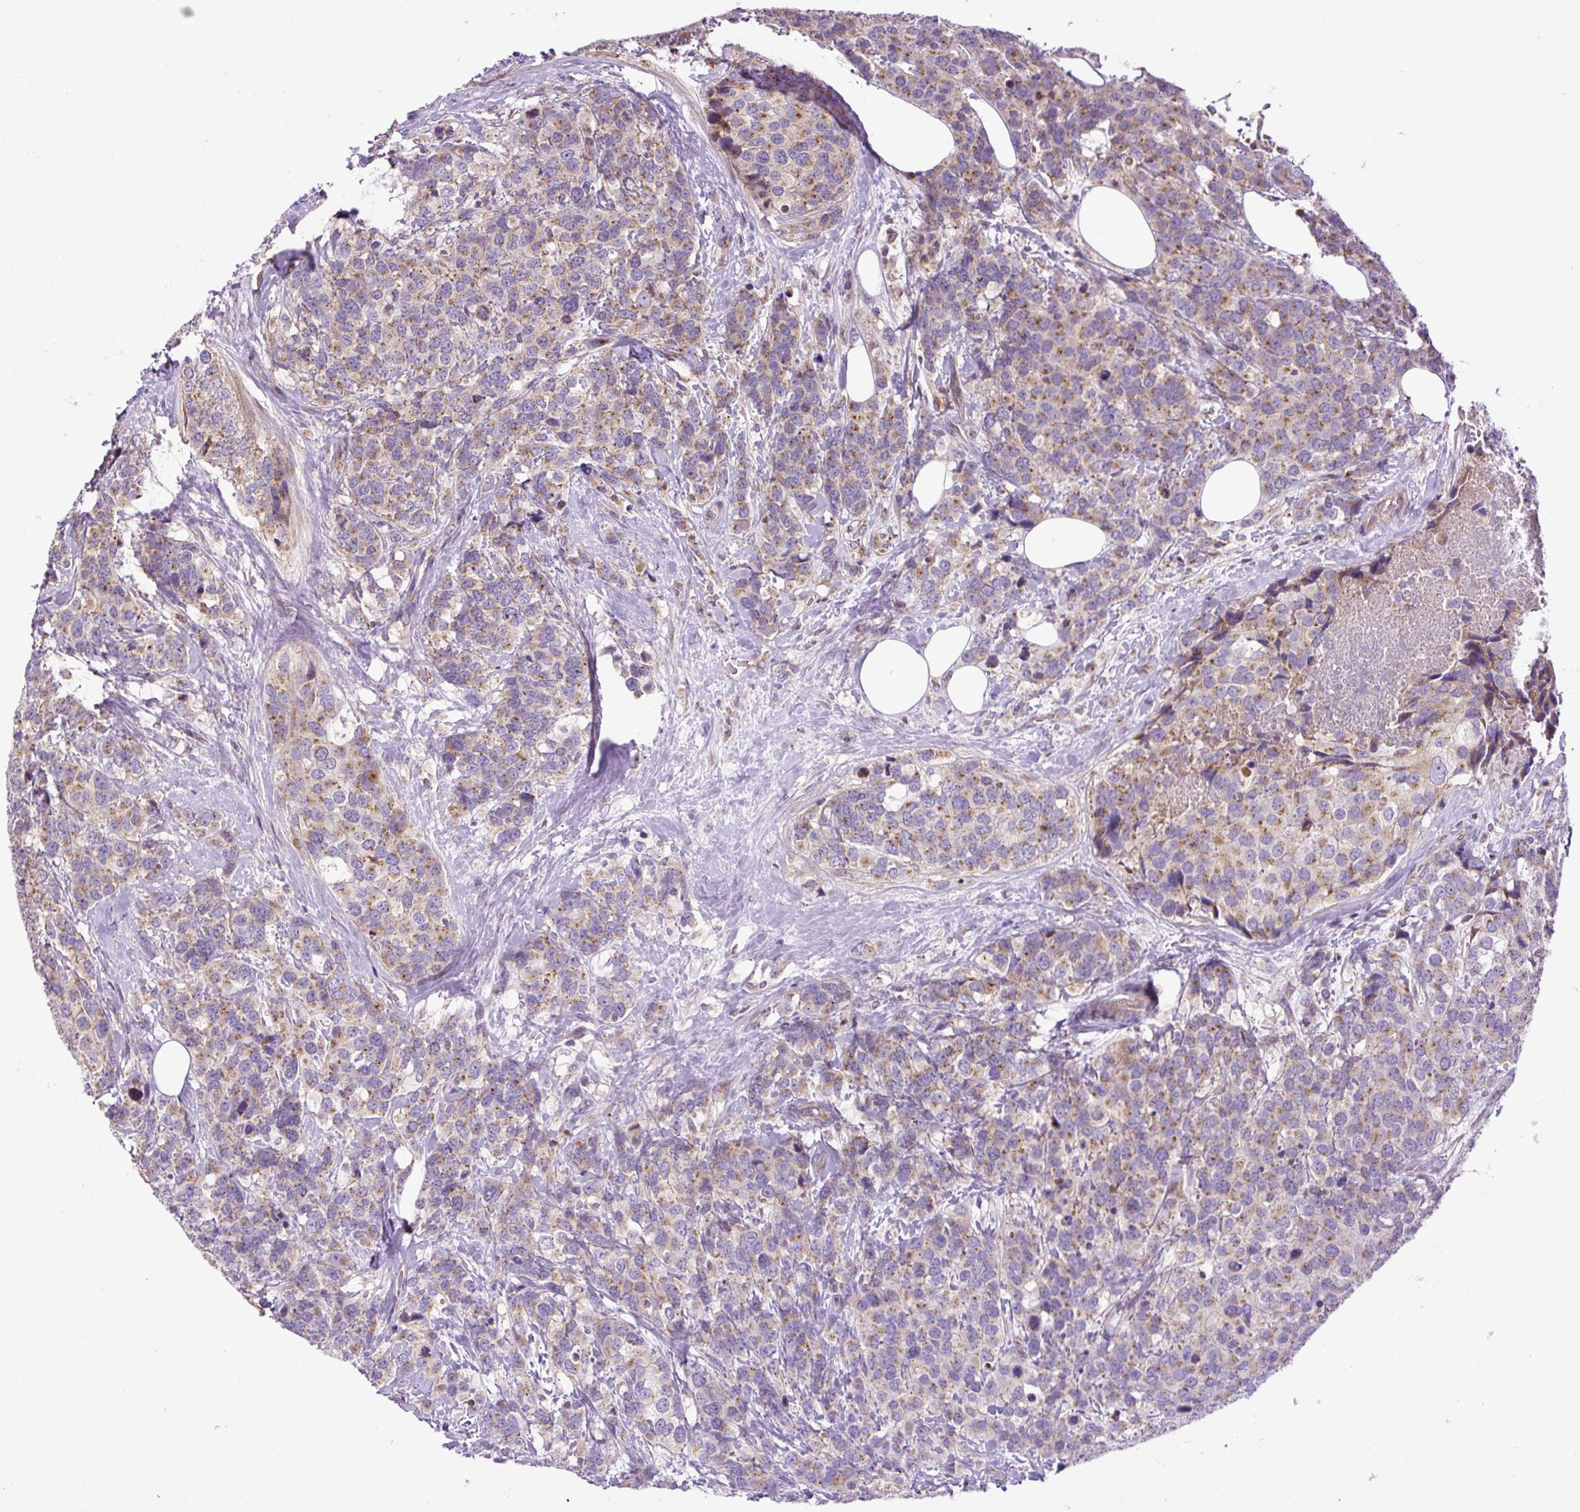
{"staining": {"intensity": "moderate", "quantity": "25%-75%", "location": "cytoplasmic/membranous"}, "tissue": "breast cancer", "cell_type": "Tumor cells", "image_type": "cancer", "snomed": [{"axis": "morphology", "description": "Lobular carcinoma"}, {"axis": "topography", "description": "Breast"}], "caption": "IHC photomicrograph of neoplastic tissue: breast cancer (lobular carcinoma) stained using immunohistochemistry (IHC) displays medium levels of moderate protein expression localized specifically in the cytoplasmic/membranous of tumor cells, appearing as a cytoplasmic/membranous brown color.", "gene": "ZNF547", "patient": {"sex": "female", "age": 59}}